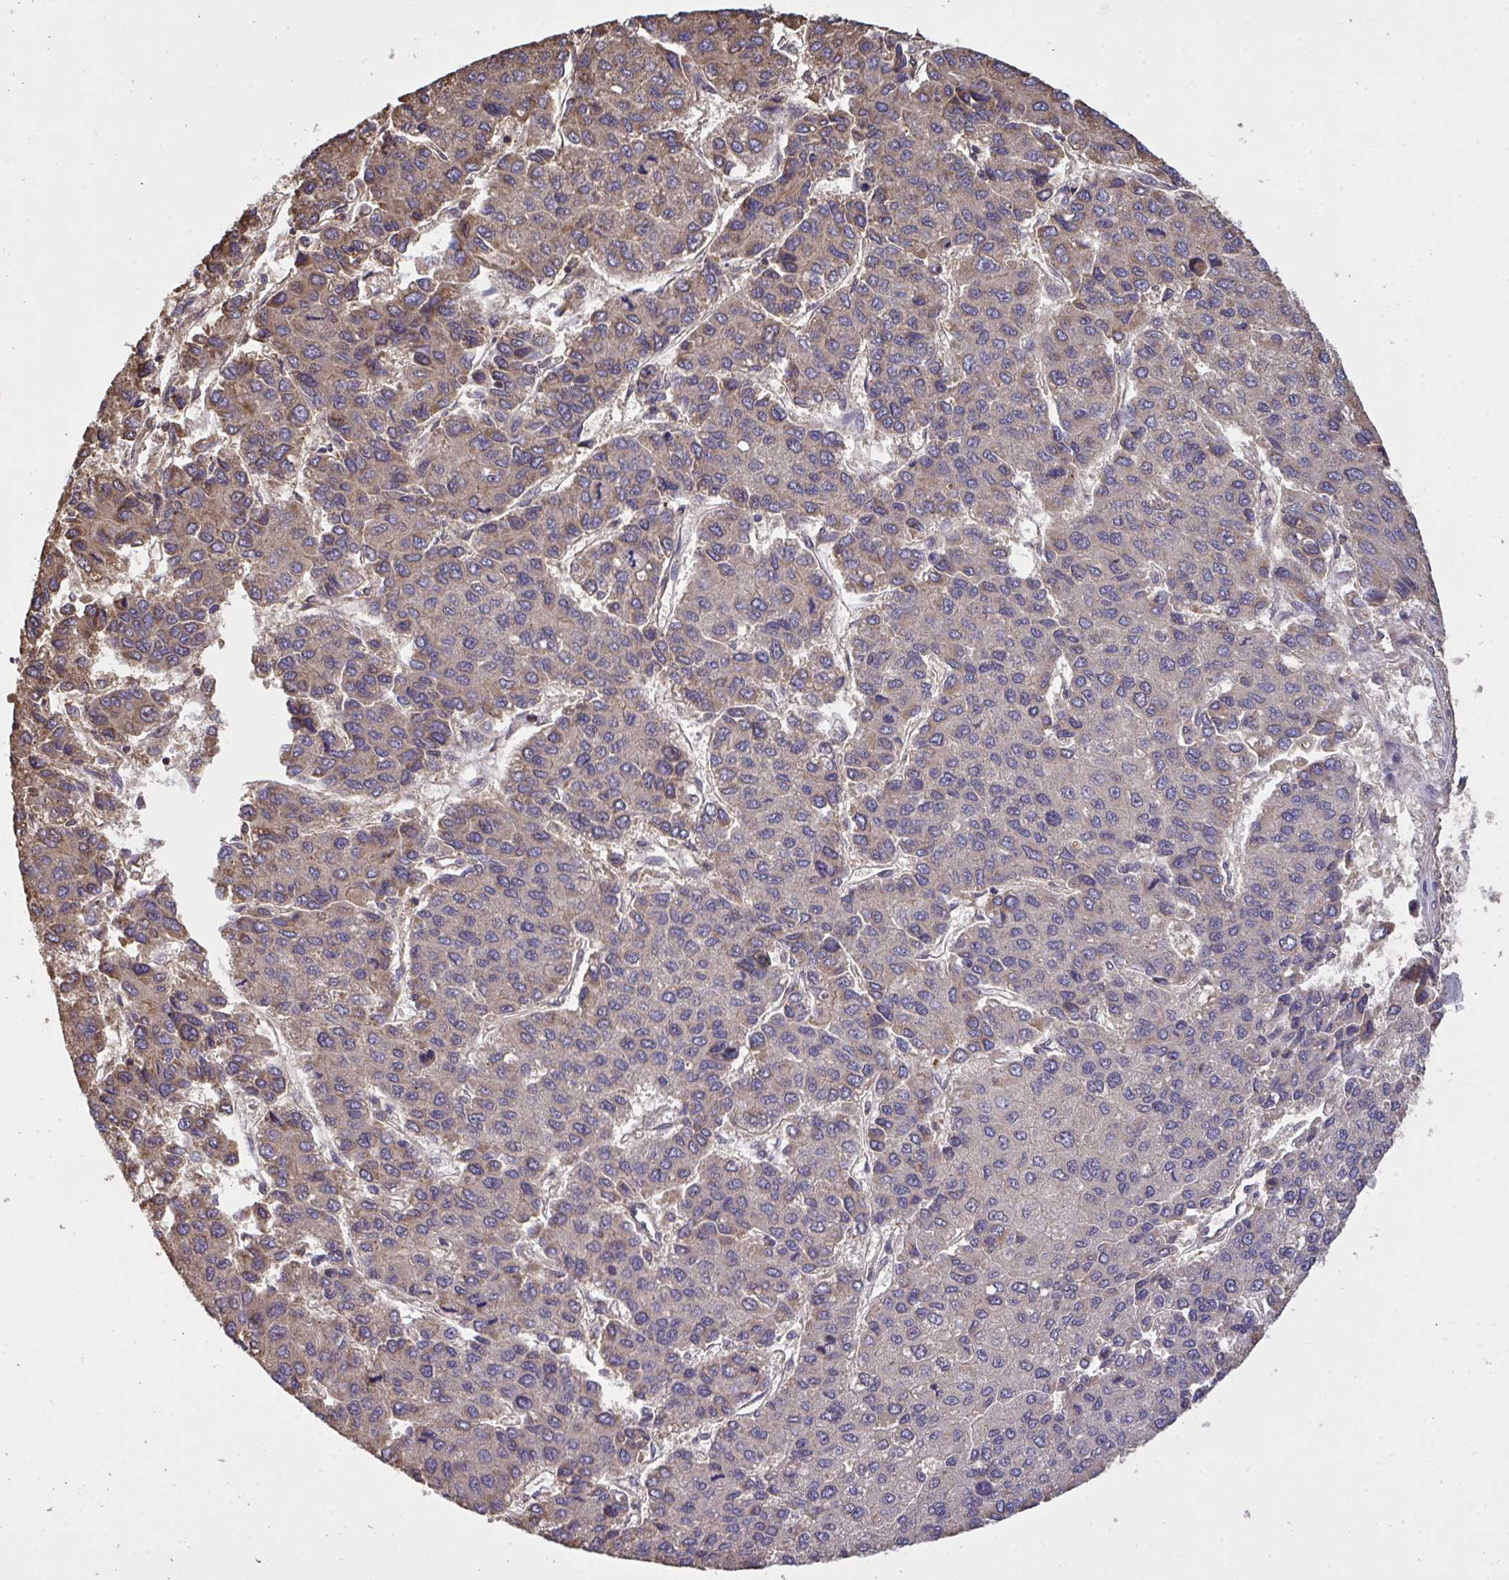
{"staining": {"intensity": "weak", "quantity": "<25%", "location": "cytoplasmic/membranous"}, "tissue": "liver cancer", "cell_type": "Tumor cells", "image_type": "cancer", "snomed": [{"axis": "morphology", "description": "Carcinoma, Hepatocellular, NOS"}, {"axis": "topography", "description": "Liver"}], "caption": "DAB (3,3'-diaminobenzidine) immunohistochemical staining of liver hepatocellular carcinoma shows no significant staining in tumor cells. (IHC, brightfield microscopy, high magnification).", "gene": "PPM1H", "patient": {"sex": "female", "age": 66}}